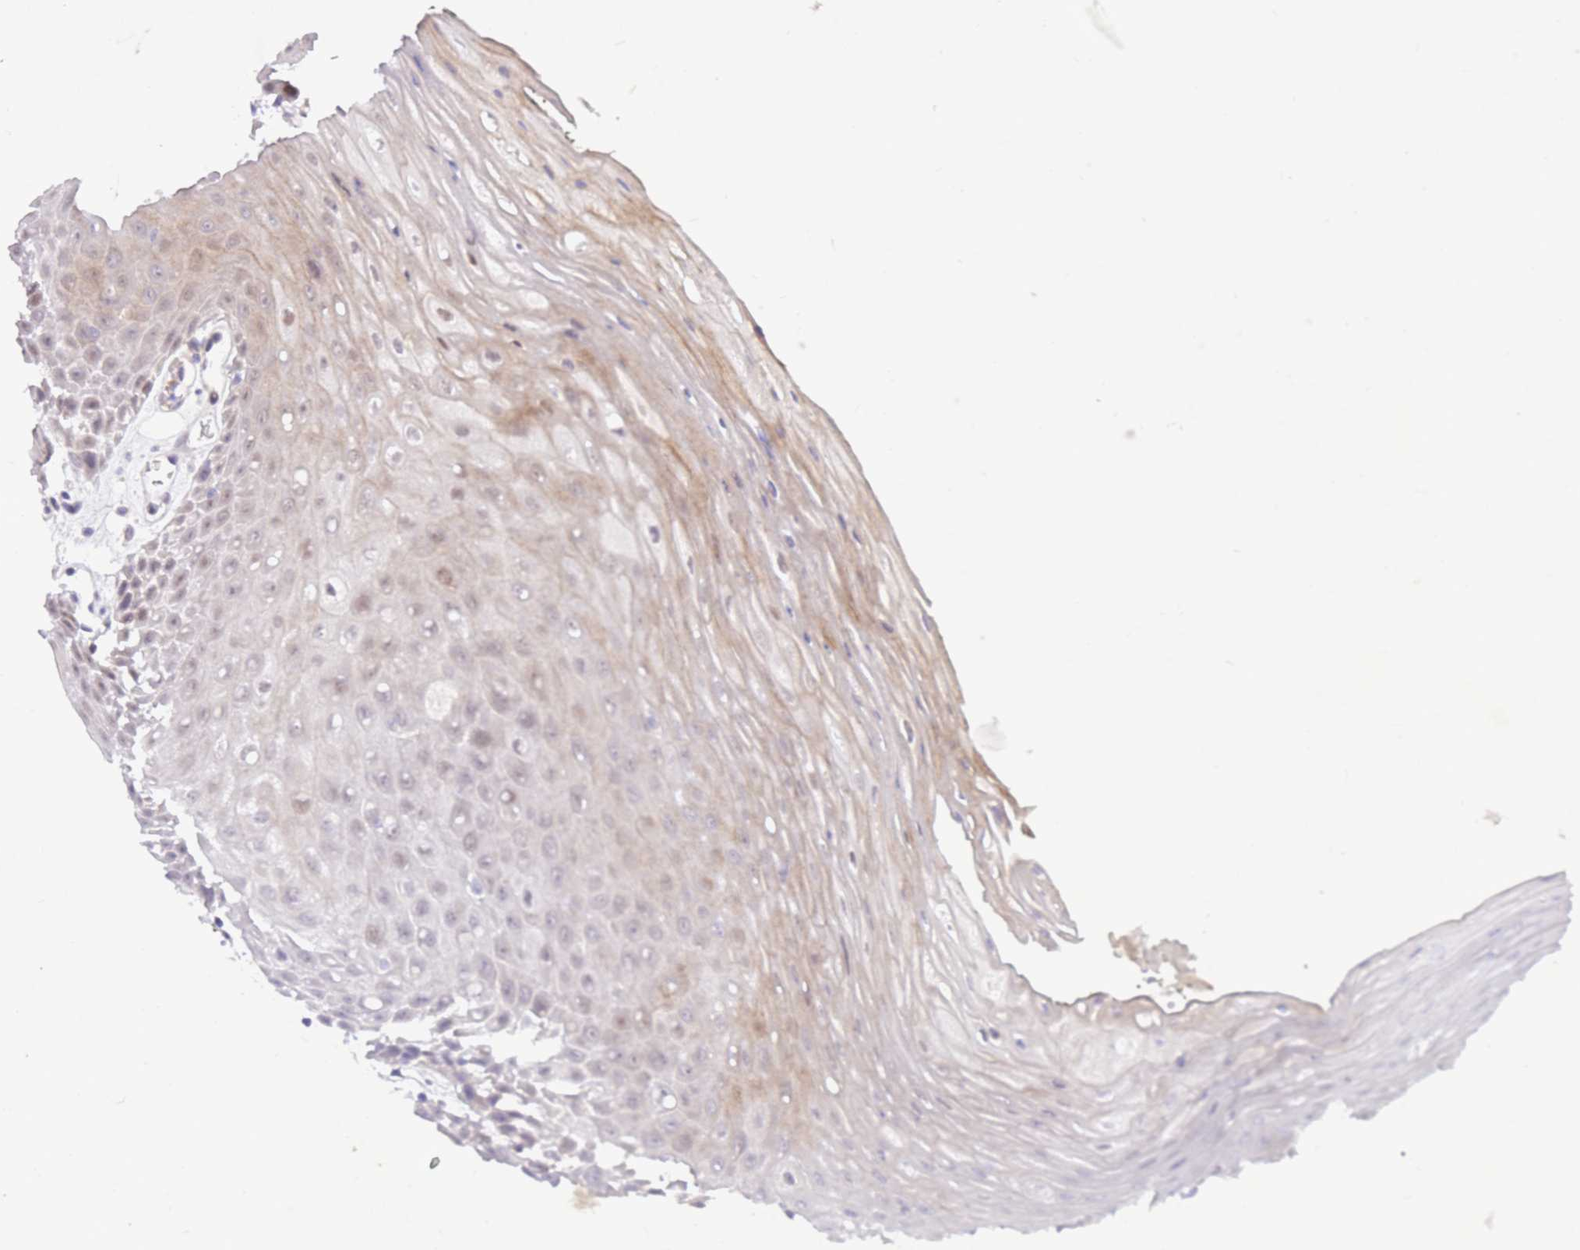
{"staining": {"intensity": "weak", "quantity": "<25%", "location": "cytoplasmic/membranous,nuclear"}, "tissue": "oral mucosa", "cell_type": "Squamous epithelial cells", "image_type": "normal", "snomed": [{"axis": "morphology", "description": "Normal tissue, NOS"}, {"axis": "topography", "description": "Oral tissue"}, {"axis": "topography", "description": "Tounge, NOS"}], "caption": "Squamous epithelial cells show no significant staining in normal oral mucosa. (Immunohistochemistry (ihc), brightfield microscopy, high magnification).", "gene": "MINDY2", "patient": {"sex": "female", "age": 59}}